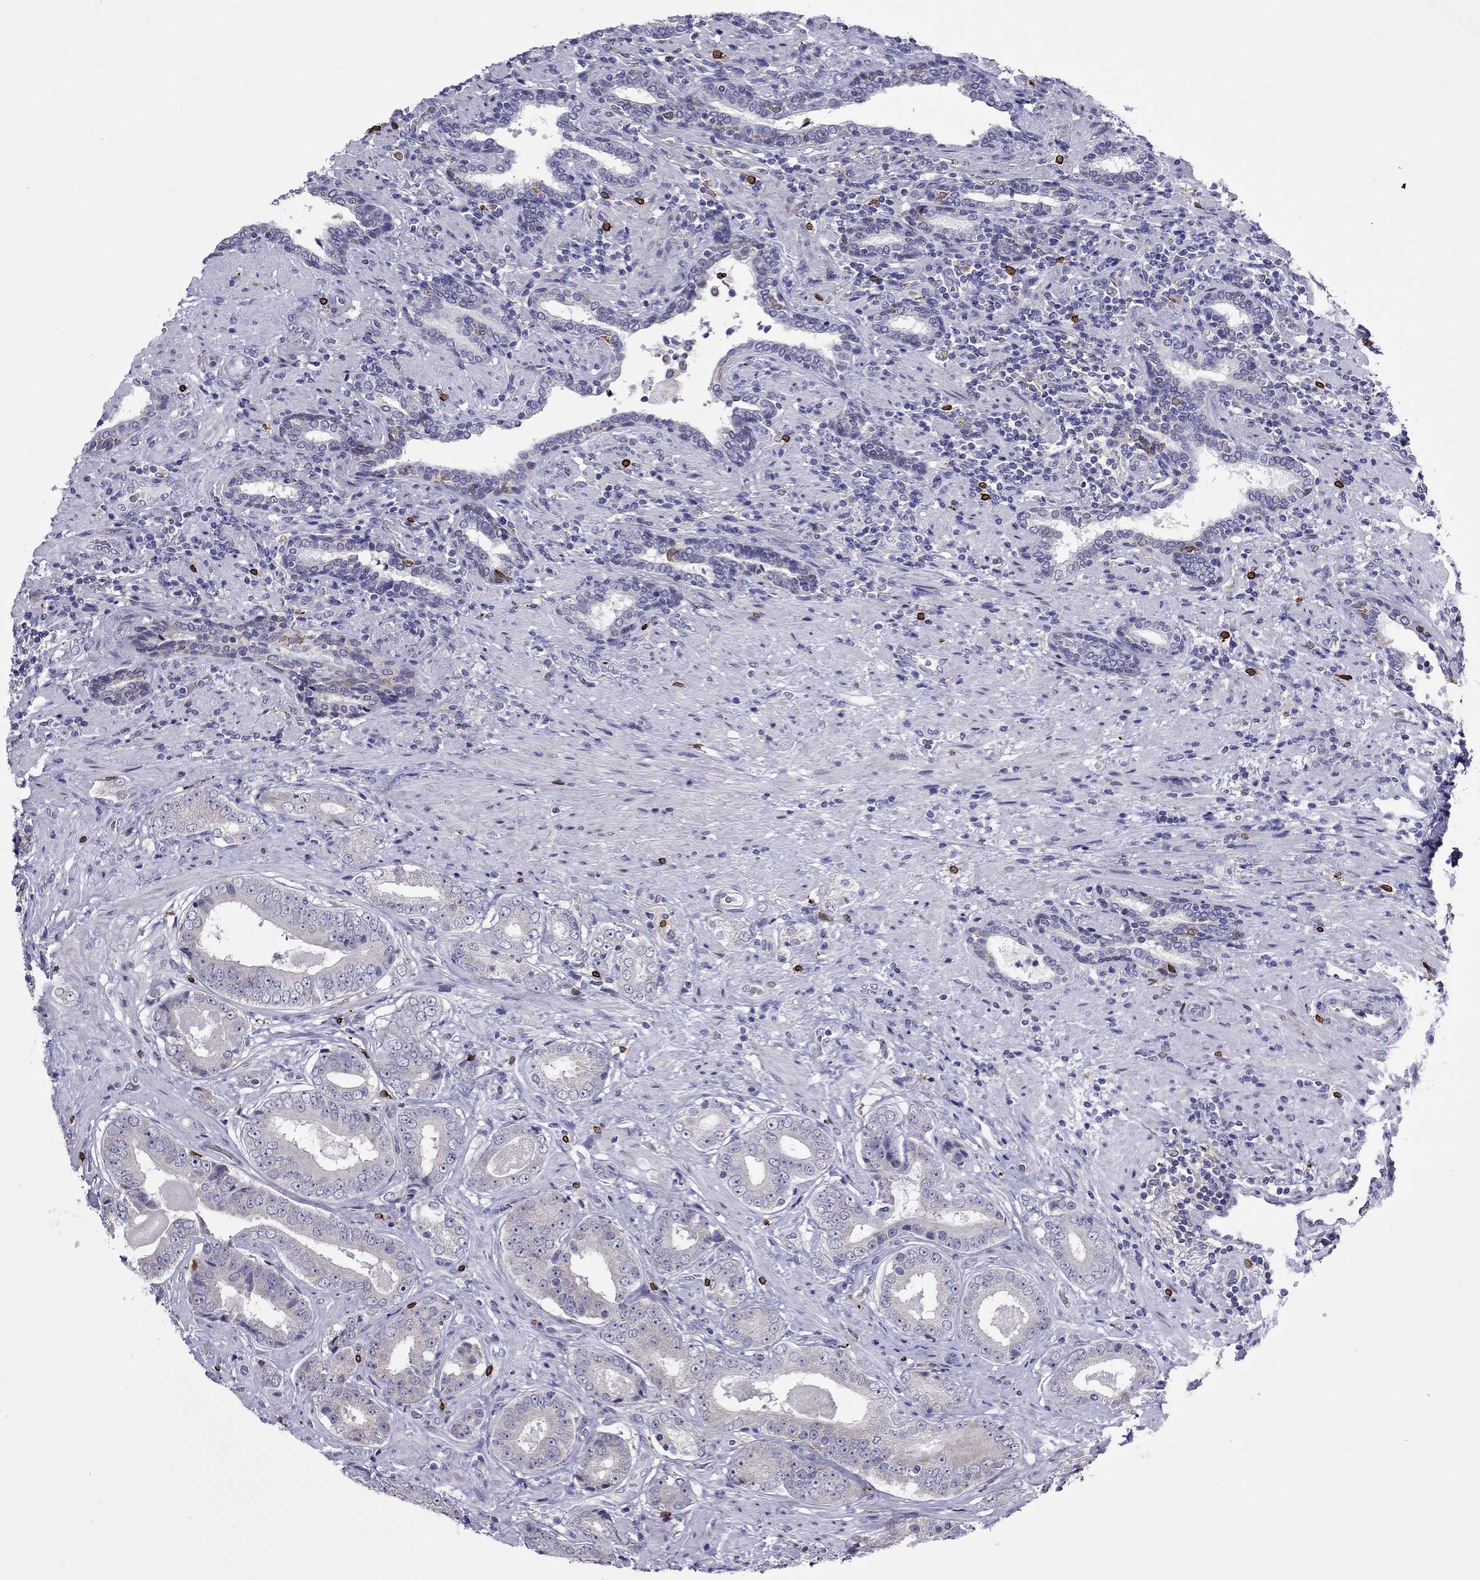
{"staining": {"intensity": "negative", "quantity": "none", "location": "none"}, "tissue": "prostate cancer", "cell_type": "Tumor cells", "image_type": "cancer", "snomed": [{"axis": "morphology", "description": "Adenocarcinoma, Low grade"}, {"axis": "topography", "description": "Prostate and seminal vesicle, NOS"}], "caption": "DAB immunohistochemical staining of human prostate cancer (low-grade adenocarcinoma) exhibits no significant expression in tumor cells. The staining is performed using DAB brown chromogen with nuclei counter-stained in using hematoxylin.", "gene": "ADORA2A", "patient": {"sex": "male", "age": 61}}